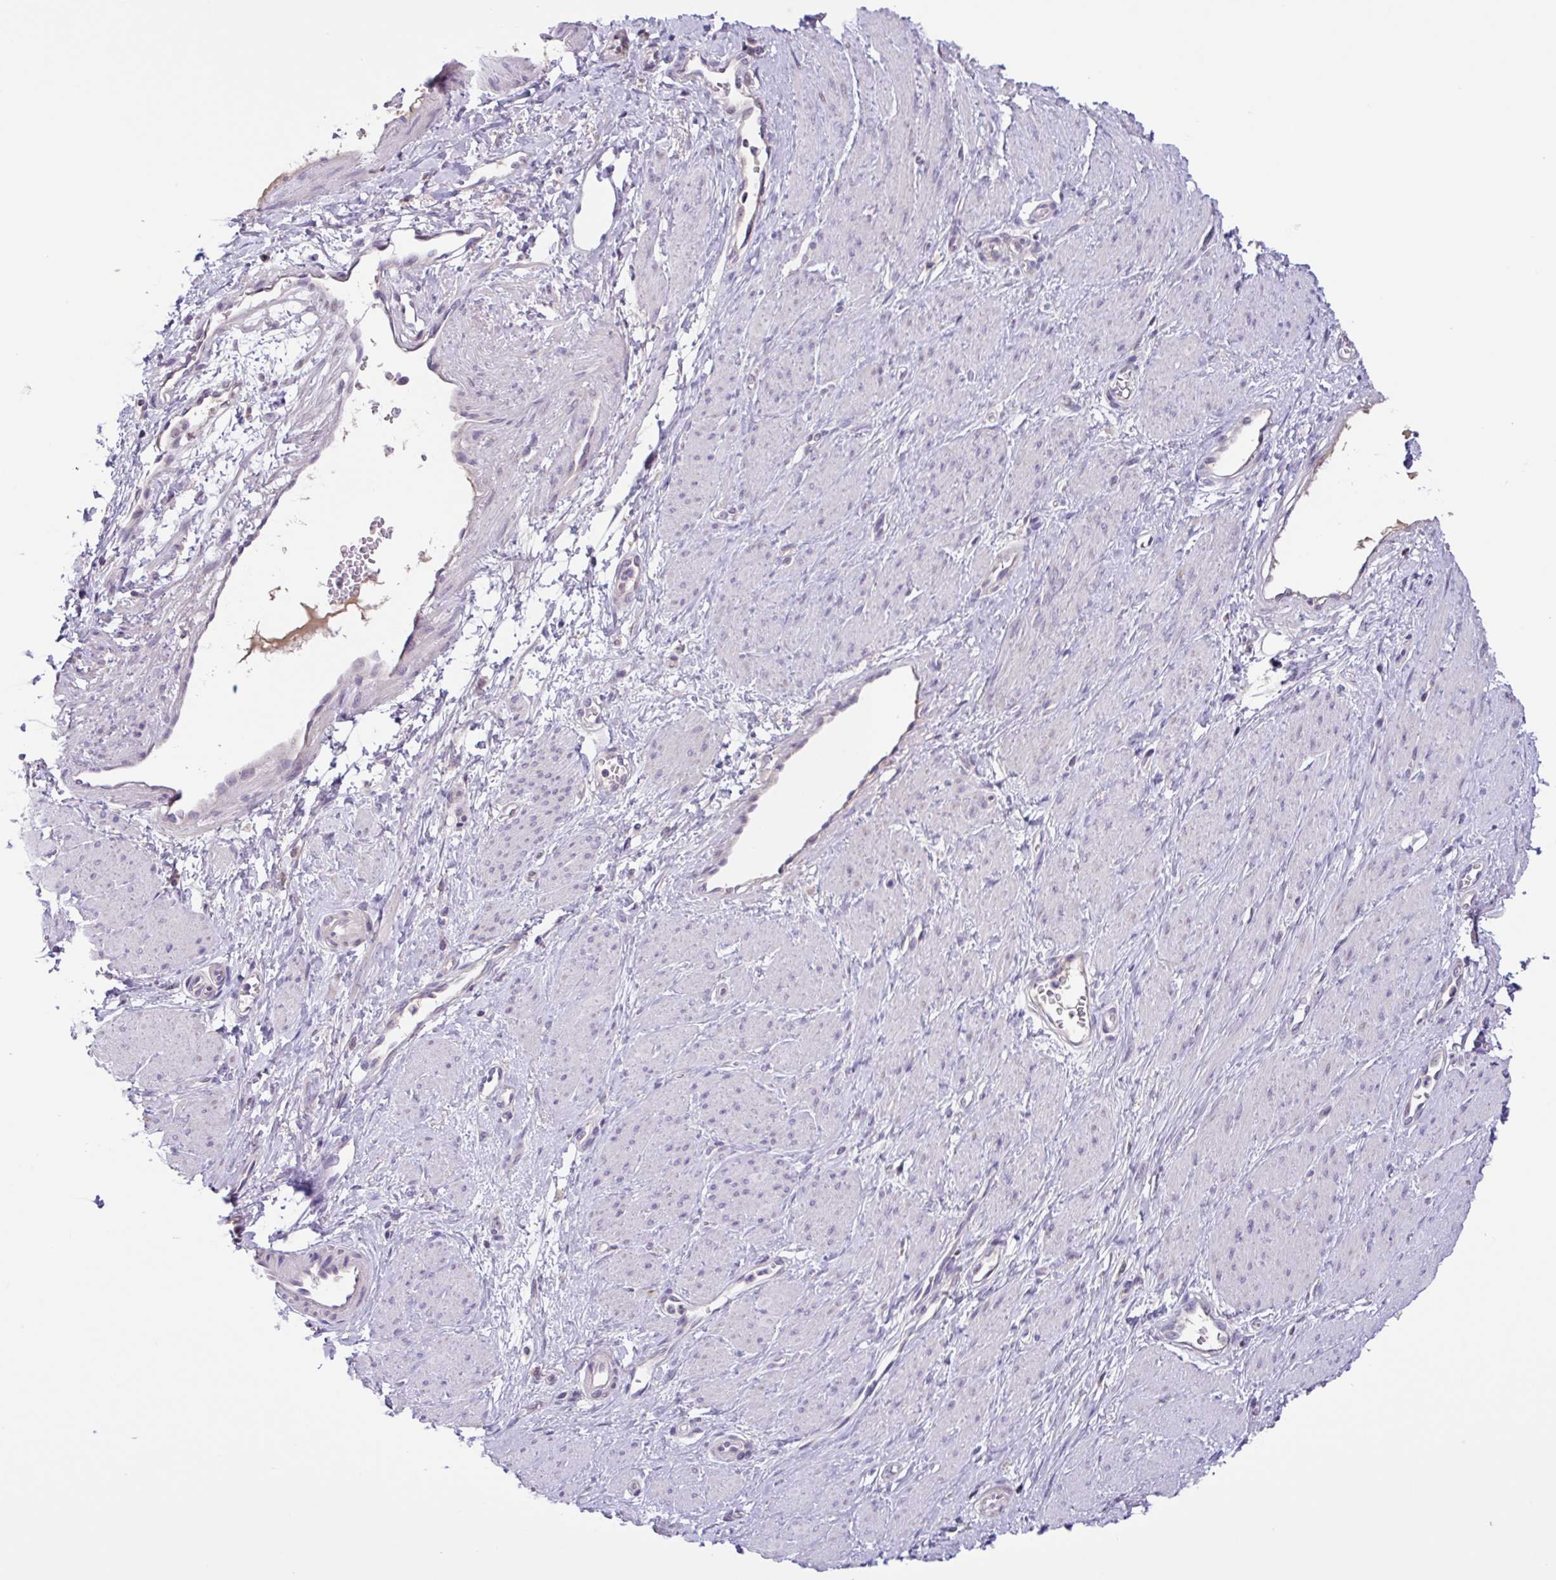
{"staining": {"intensity": "negative", "quantity": "none", "location": "none"}, "tissue": "smooth muscle", "cell_type": "Smooth muscle cells", "image_type": "normal", "snomed": [{"axis": "morphology", "description": "Normal tissue, NOS"}, {"axis": "topography", "description": "Smooth muscle"}, {"axis": "topography", "description": "Uterus"}], "caption": "Photomicrograph shows no protein positivity in smooth muscle cells of normal smooth muscle.", "gene": "SFTPB", "patient": {"sex": "female", "age": 39}}